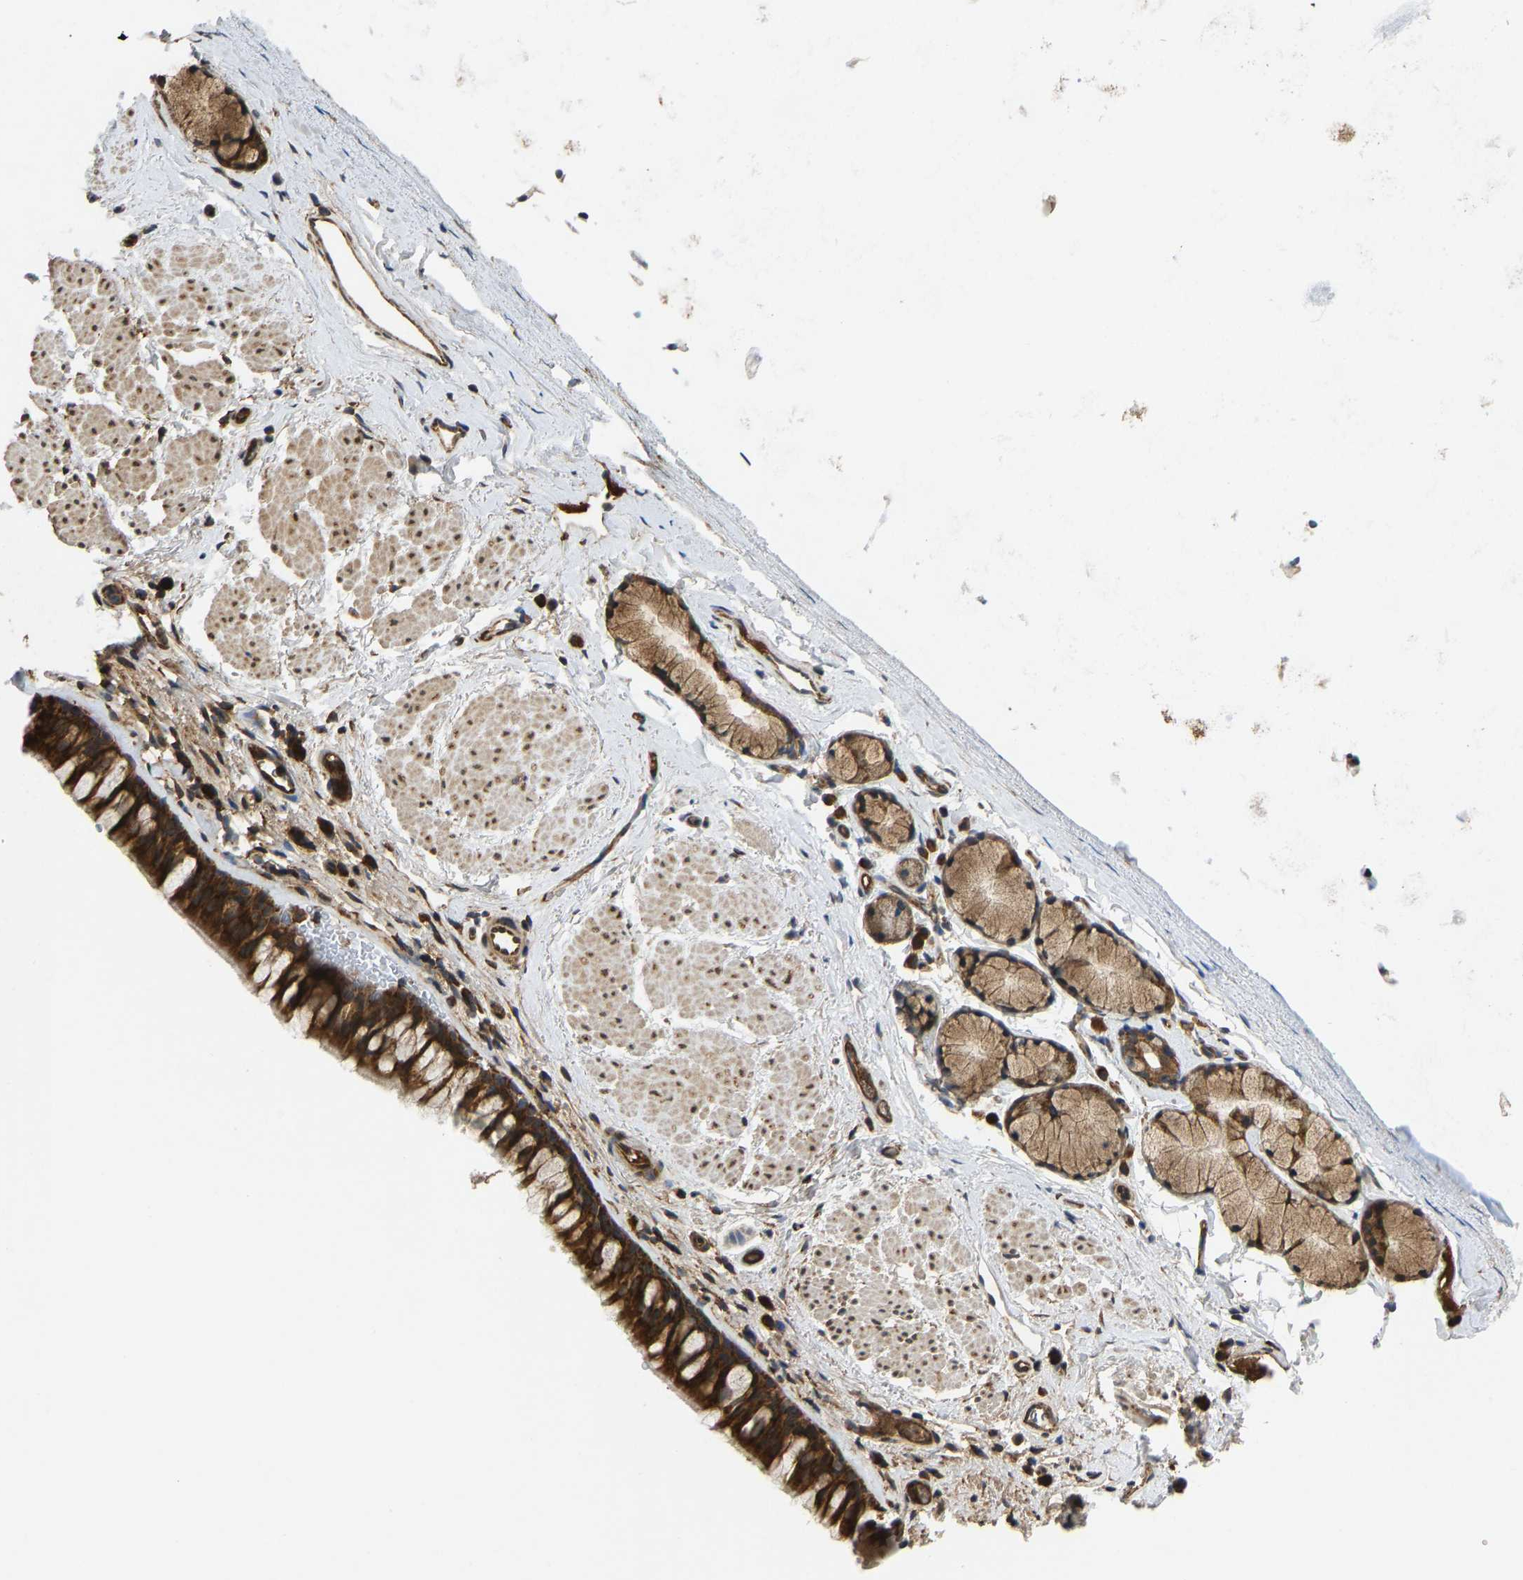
{"staining": {"intensity": "strong", "quantity": ">75%", "location": "cytoplasmic/membranous"}, "tissue": "bronchus", "cell_type": "Respiratory epithelial cells", "image_type": "normal", "snomed": [{"axis": "morphology", "description": "Normal tissue, NOS"}, {"axis": "topography", "description": "Cartilage tissue"}, {"axis": "topography", "description": "Bronchus"}], "caption": "Protein expression by immunohistochemistry displays strong cytoplasmic/membranous expression in approximately >75% of respiratory epithelial cells in normal bronchus.", "gene": "RASGRF2", "patient": {"sex": "female", "age": 53}}